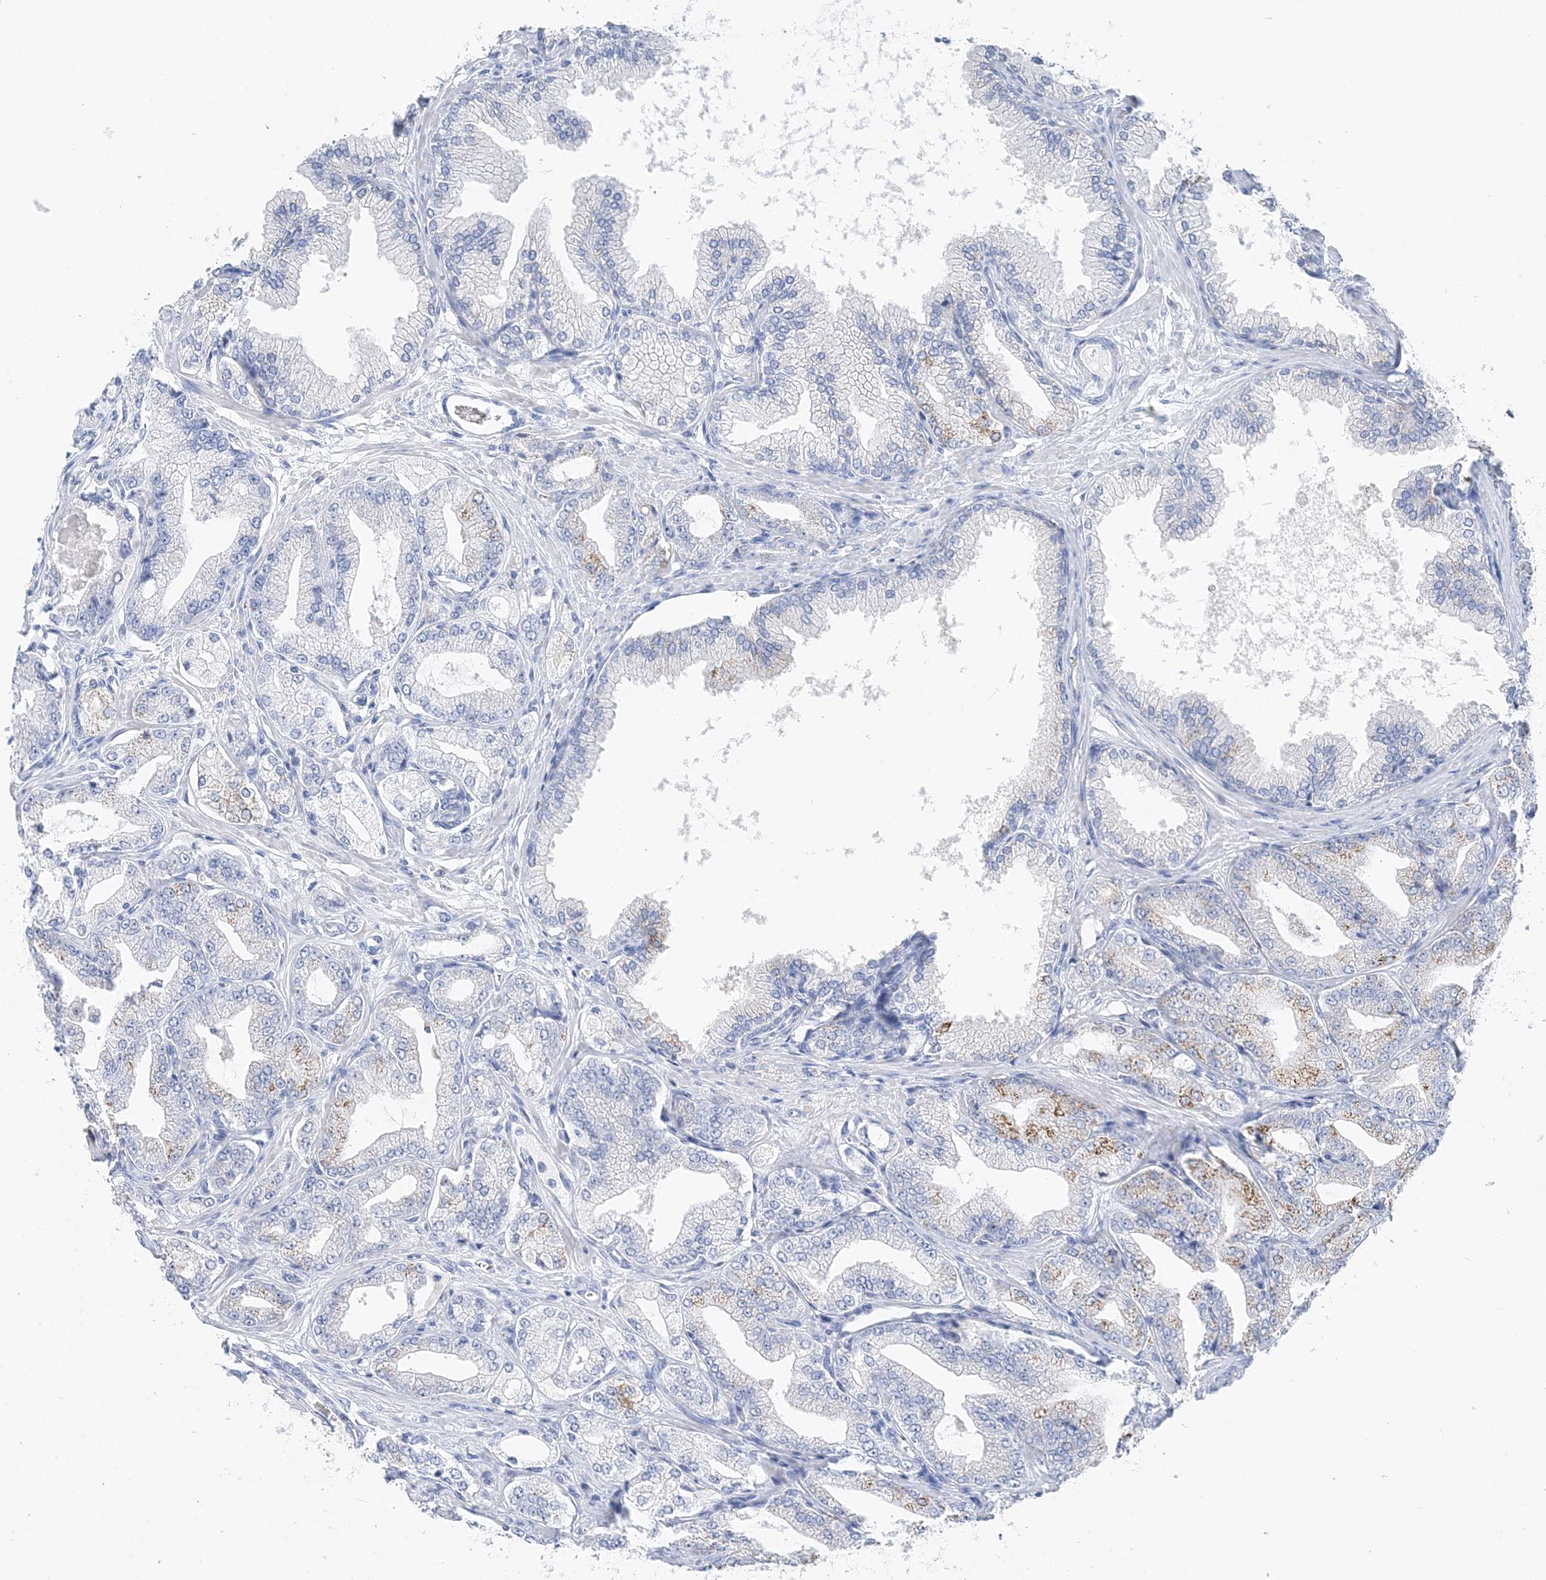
{"staining": {"intensity": "negative", "quantity": "none", "location": "none"}, "tissue": "prostate cancer", "cell_type": "Tumor cells", "image_type": "cancer", "snomed": [{"axis": "morphology", "description": "Adenocarcinoma, Low grade"}, {"axis": "topography", "description": "Prostate"}], "caption": "Immunohistochemistry (IHC) micrograph of neoplastic tissue: prostate cancer stained with DAB (3,3'-diaminobenzidine) demonstrates no significant protein staining in tumor cells.", "gene": "HMGCS1", "patient": {"sex": "male", "age": 63}}